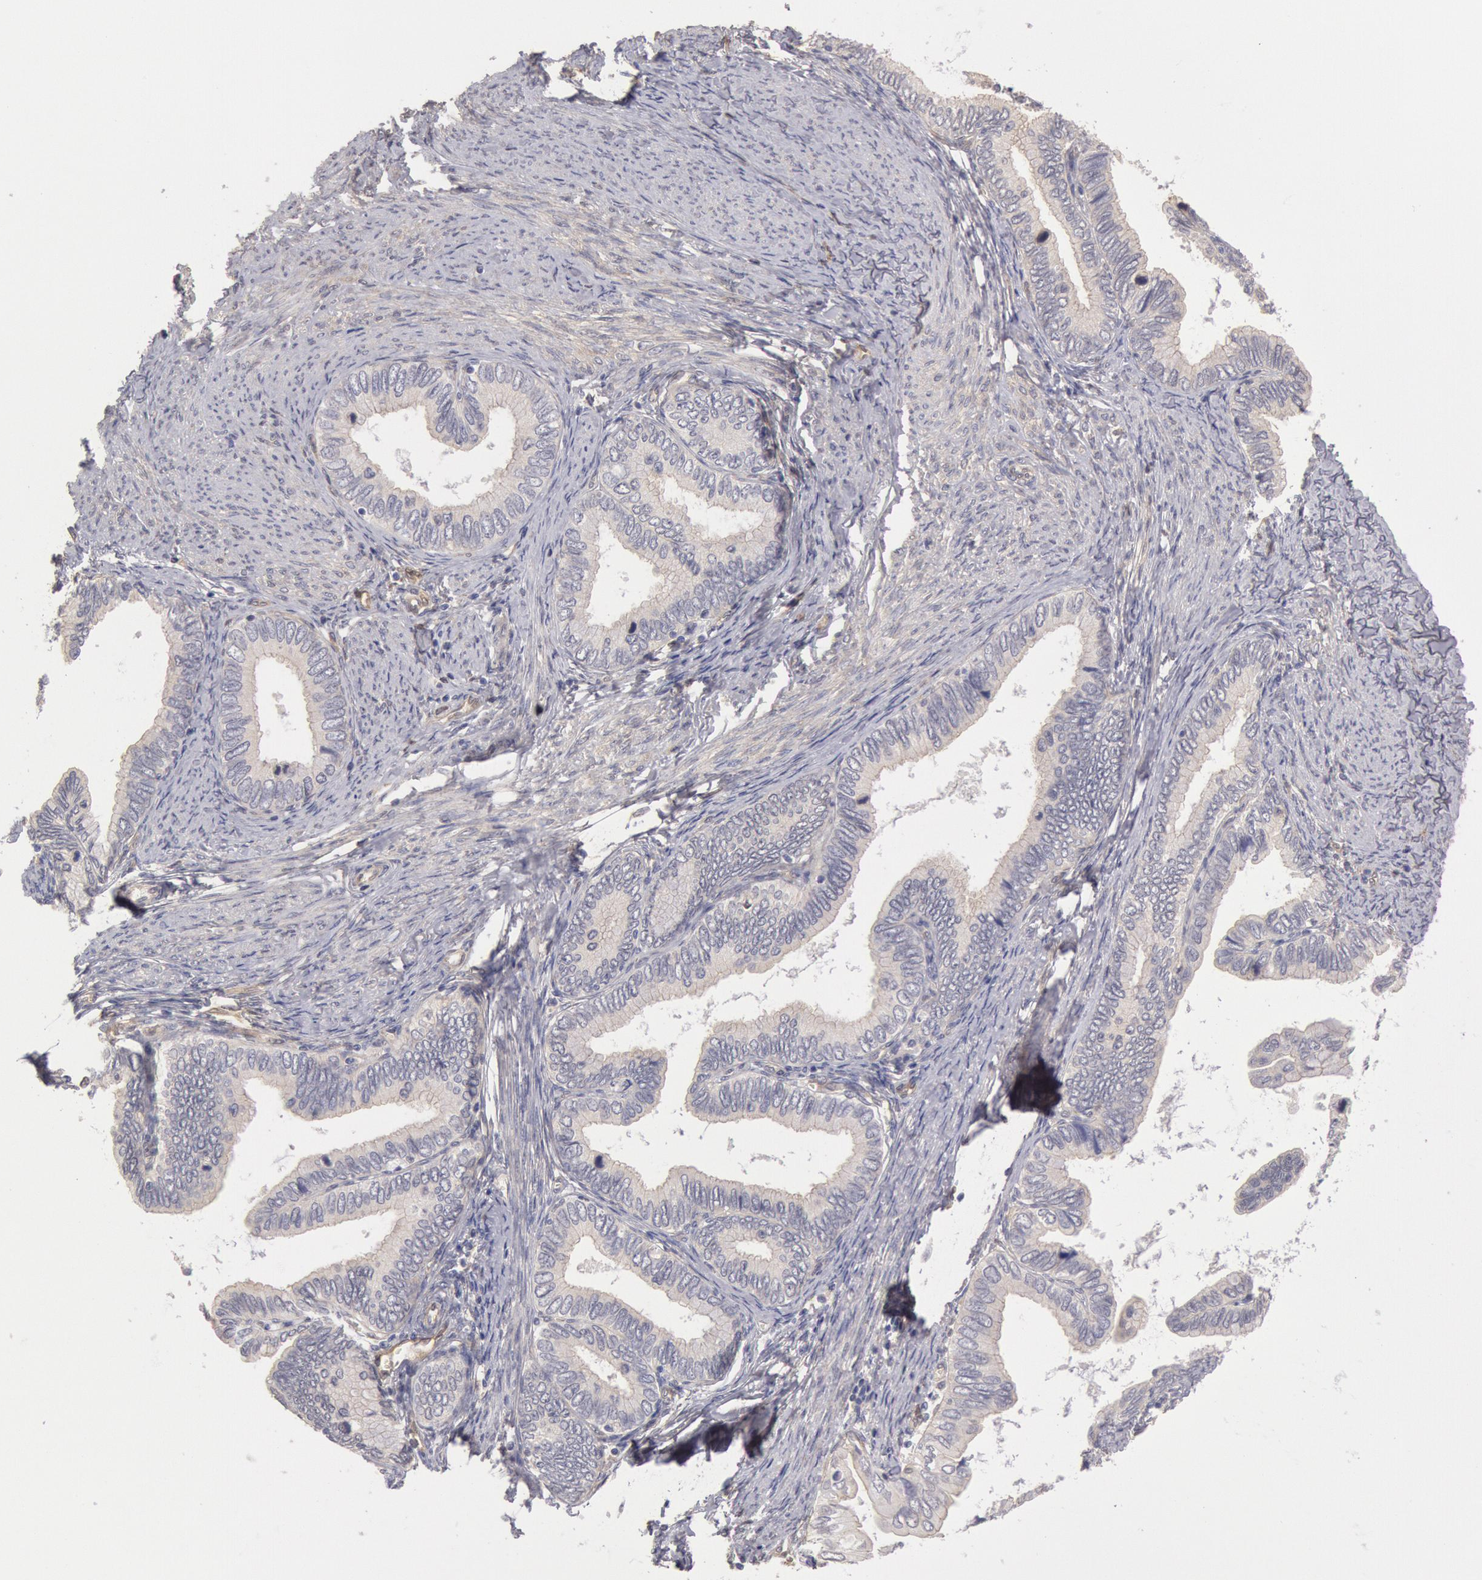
{"staining": {"intensity": "negative", "quantity": "none", "location": "none"}, "tissue": "cervical cancer", "cell_type": "Tumor cells", "image_type": "cancer", "snomed": [{"axis": "morphology", "description": "Adenocarcinoma, NOS"}, {"axis": "topography", "description": "Cervix"}], "caption": "IHC micrograph of neoplastic tissue: cervical cancer (adenocarcinoma) stained with DAB demonstrates no significant protein expression in tumor cells. Nuclei are stained in blue.", "gene": "CCDC50", "patient": {"sex": "female", "age": 49}}